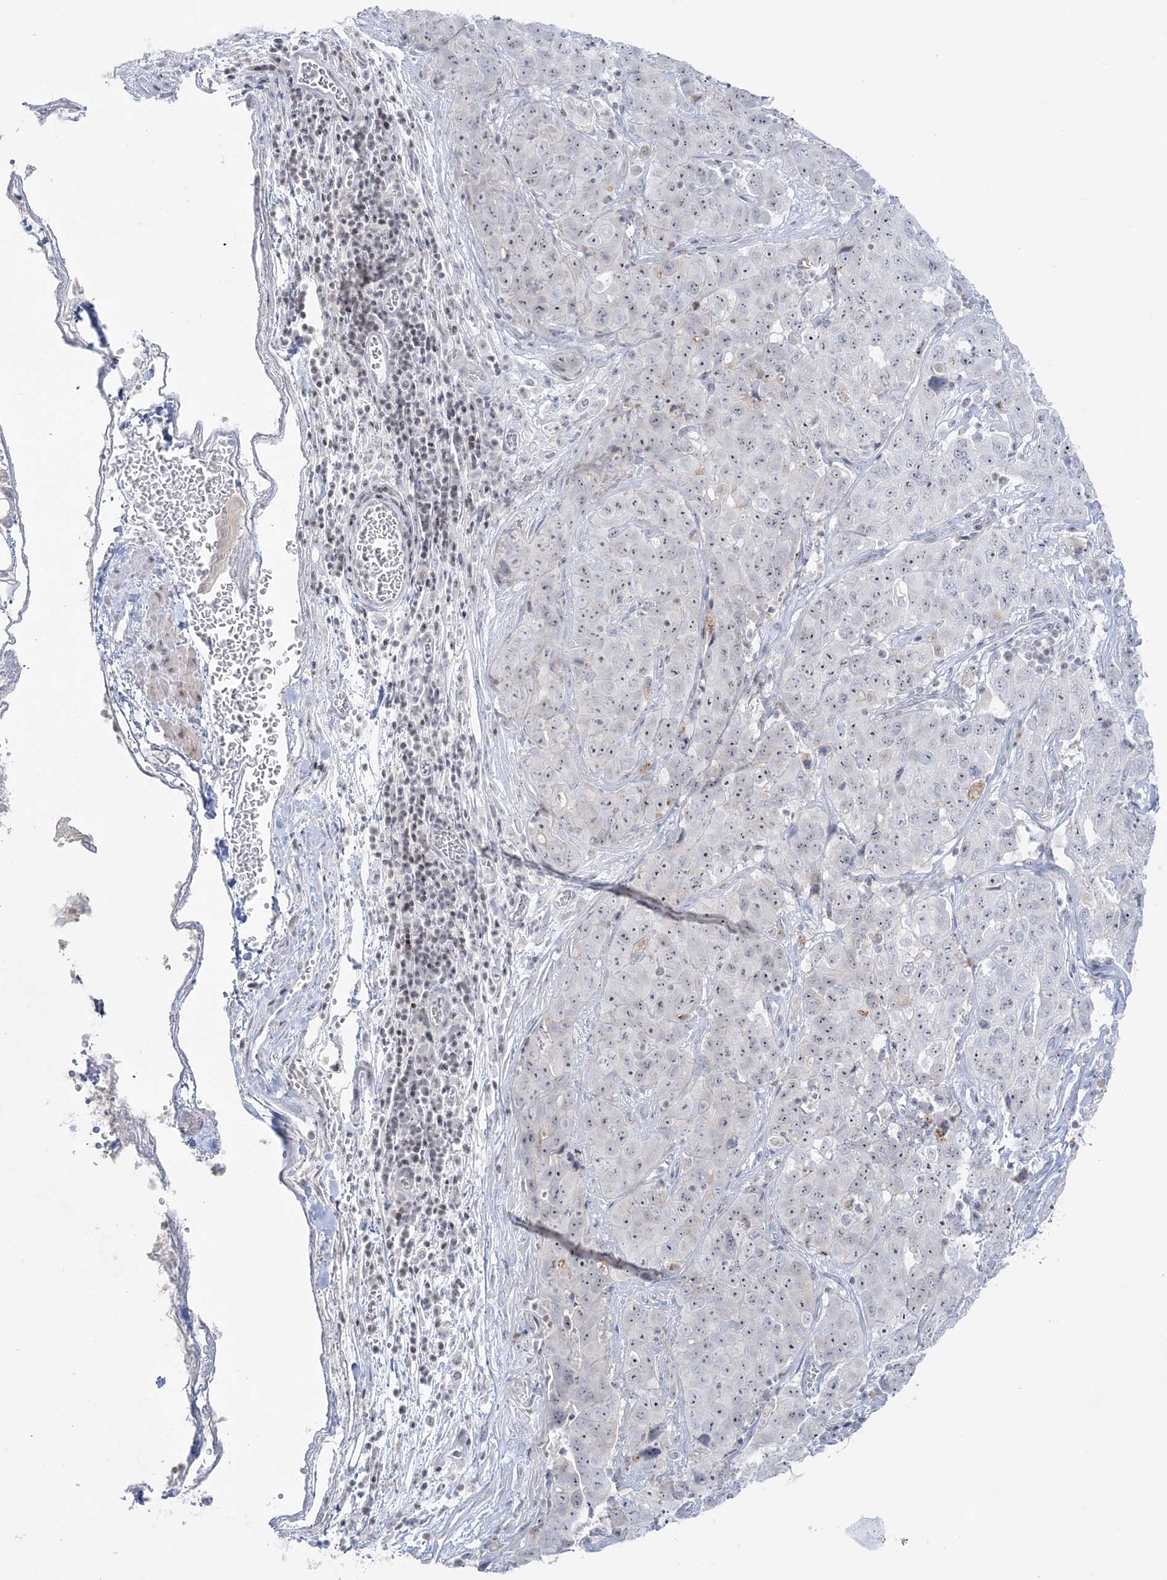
{"staining": {"intensity": "weak", "quantity": "<25%", "location": "nuclear"}, "tissue": "stomach cancer", "cell_type": "Tumor cells", "image_type": "cancer", "snomed": [{"axis": "morphology", "description": "Normal tissue, NOS"}, {"axis": "morphology", "description": "Adenocarcinoma, NOS"}, {"axis": "topography", "description": "Lymph node"}, {"axis": "topography", "description": "Stomach"}], "caption": "High power microscopy photomicrograph of an immunohistochemistry micrograph of stomach cancer, revealing no significant positivity in tumor cells.", "gene": "SH3BP4", "patient": {"sex": "male", "age": 48}}